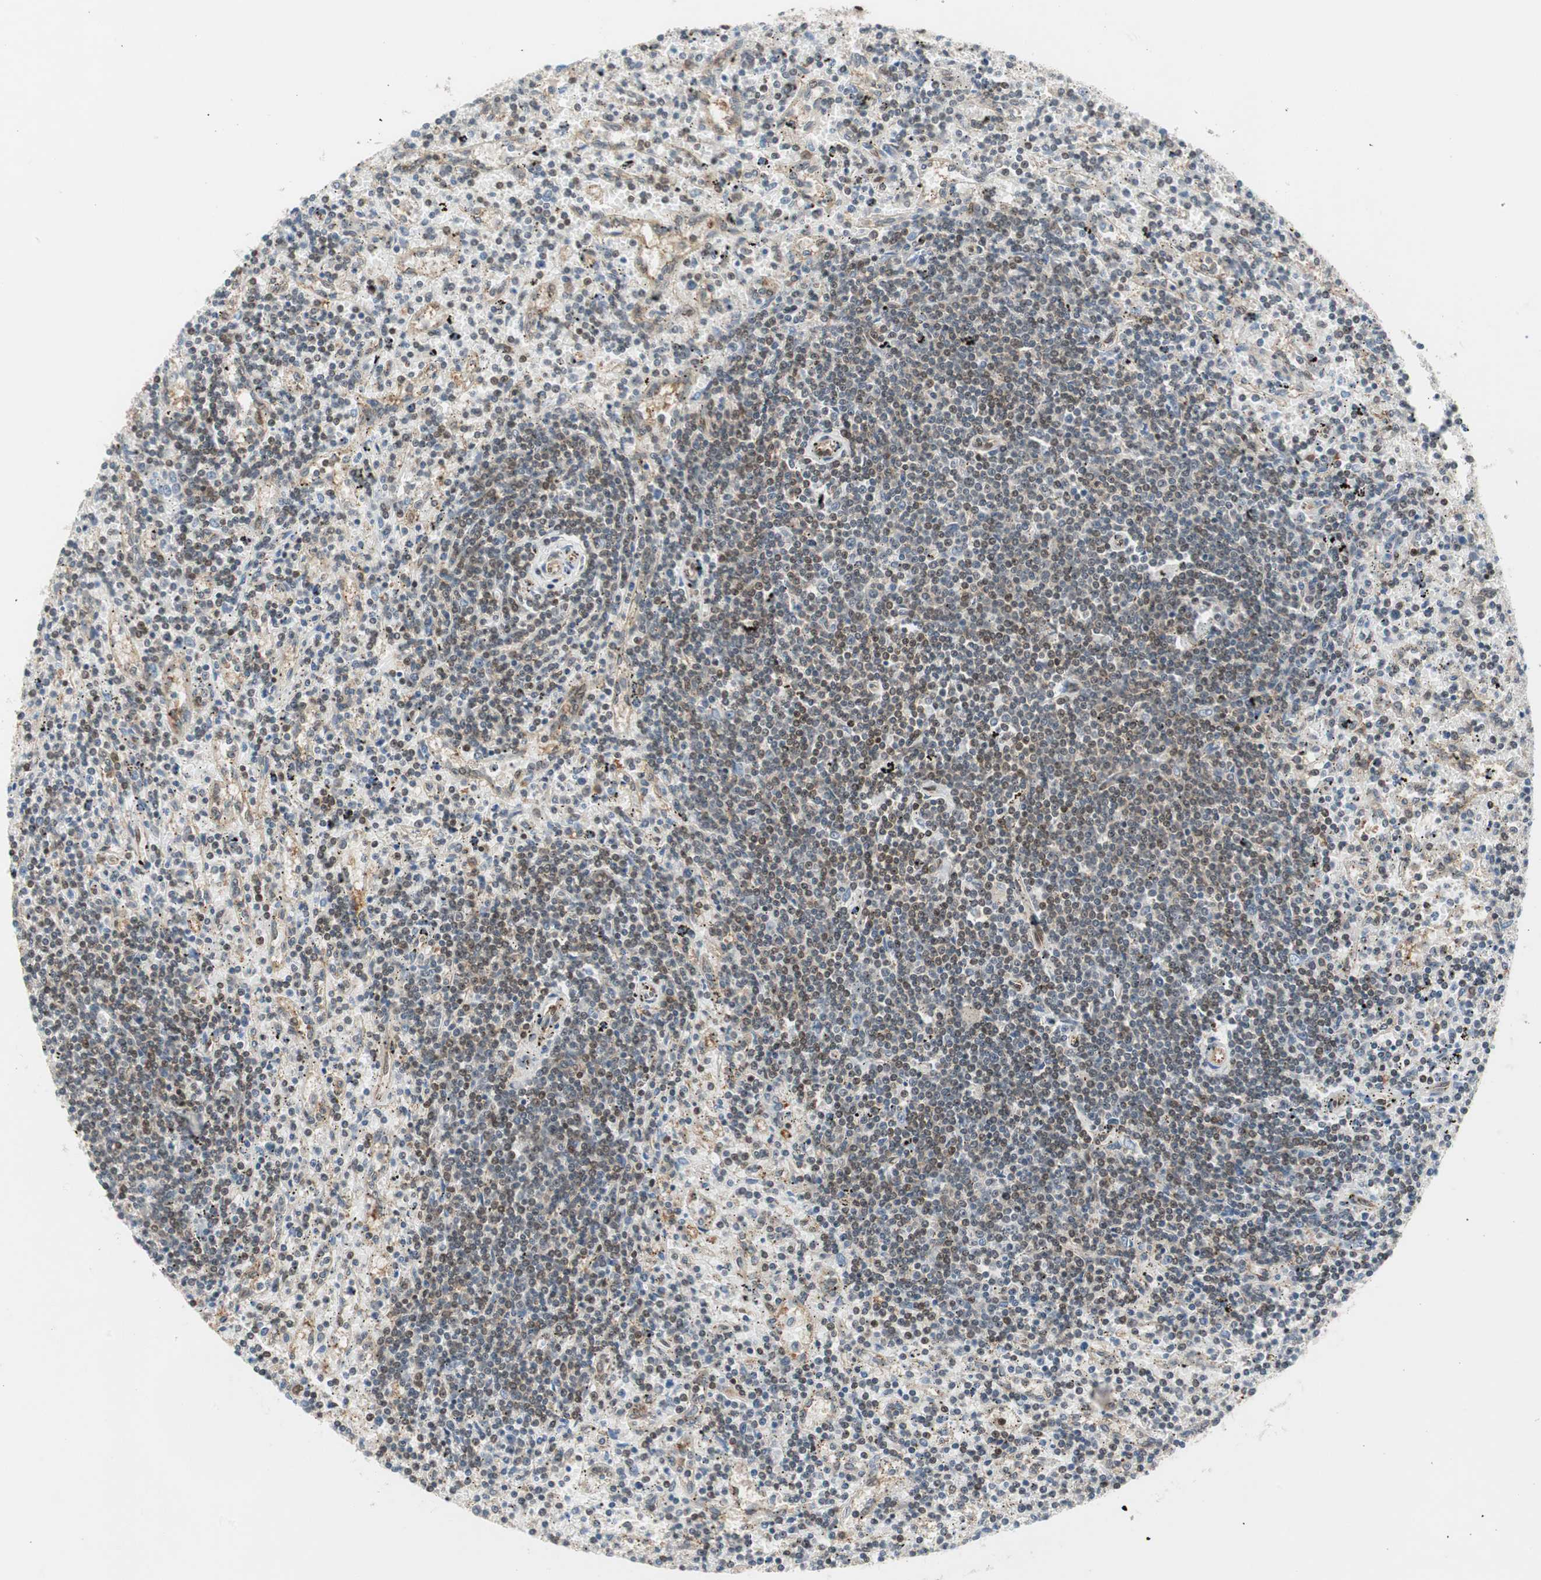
{"staining": {"intensity": "weak", "quantity": "25%-75%", "location": "cytoplasmic/membranous"}, "tissue": "lymphoma", "cell_type": "Tumor cells", "image_type": "cancer", "snomed": [{"axis": "morphology", "description": "Malignant lymphoma, non-Hodgkin's type, Low grade"}, {"axis": "topography", "description": "Spleen"}], "caption": "Immunohistochemistry (IHC) (DAB (3,3'-diaminobenzidine)) staining of malignant lymphoma, non-Hodgkin's type (low-grade) displays weak cytoplasmic/membranous protein positivity in approximately 25%-75% of tumor cells.", "gene": "ZNF512B", "patient": {"sex": "male", "age": 76}}